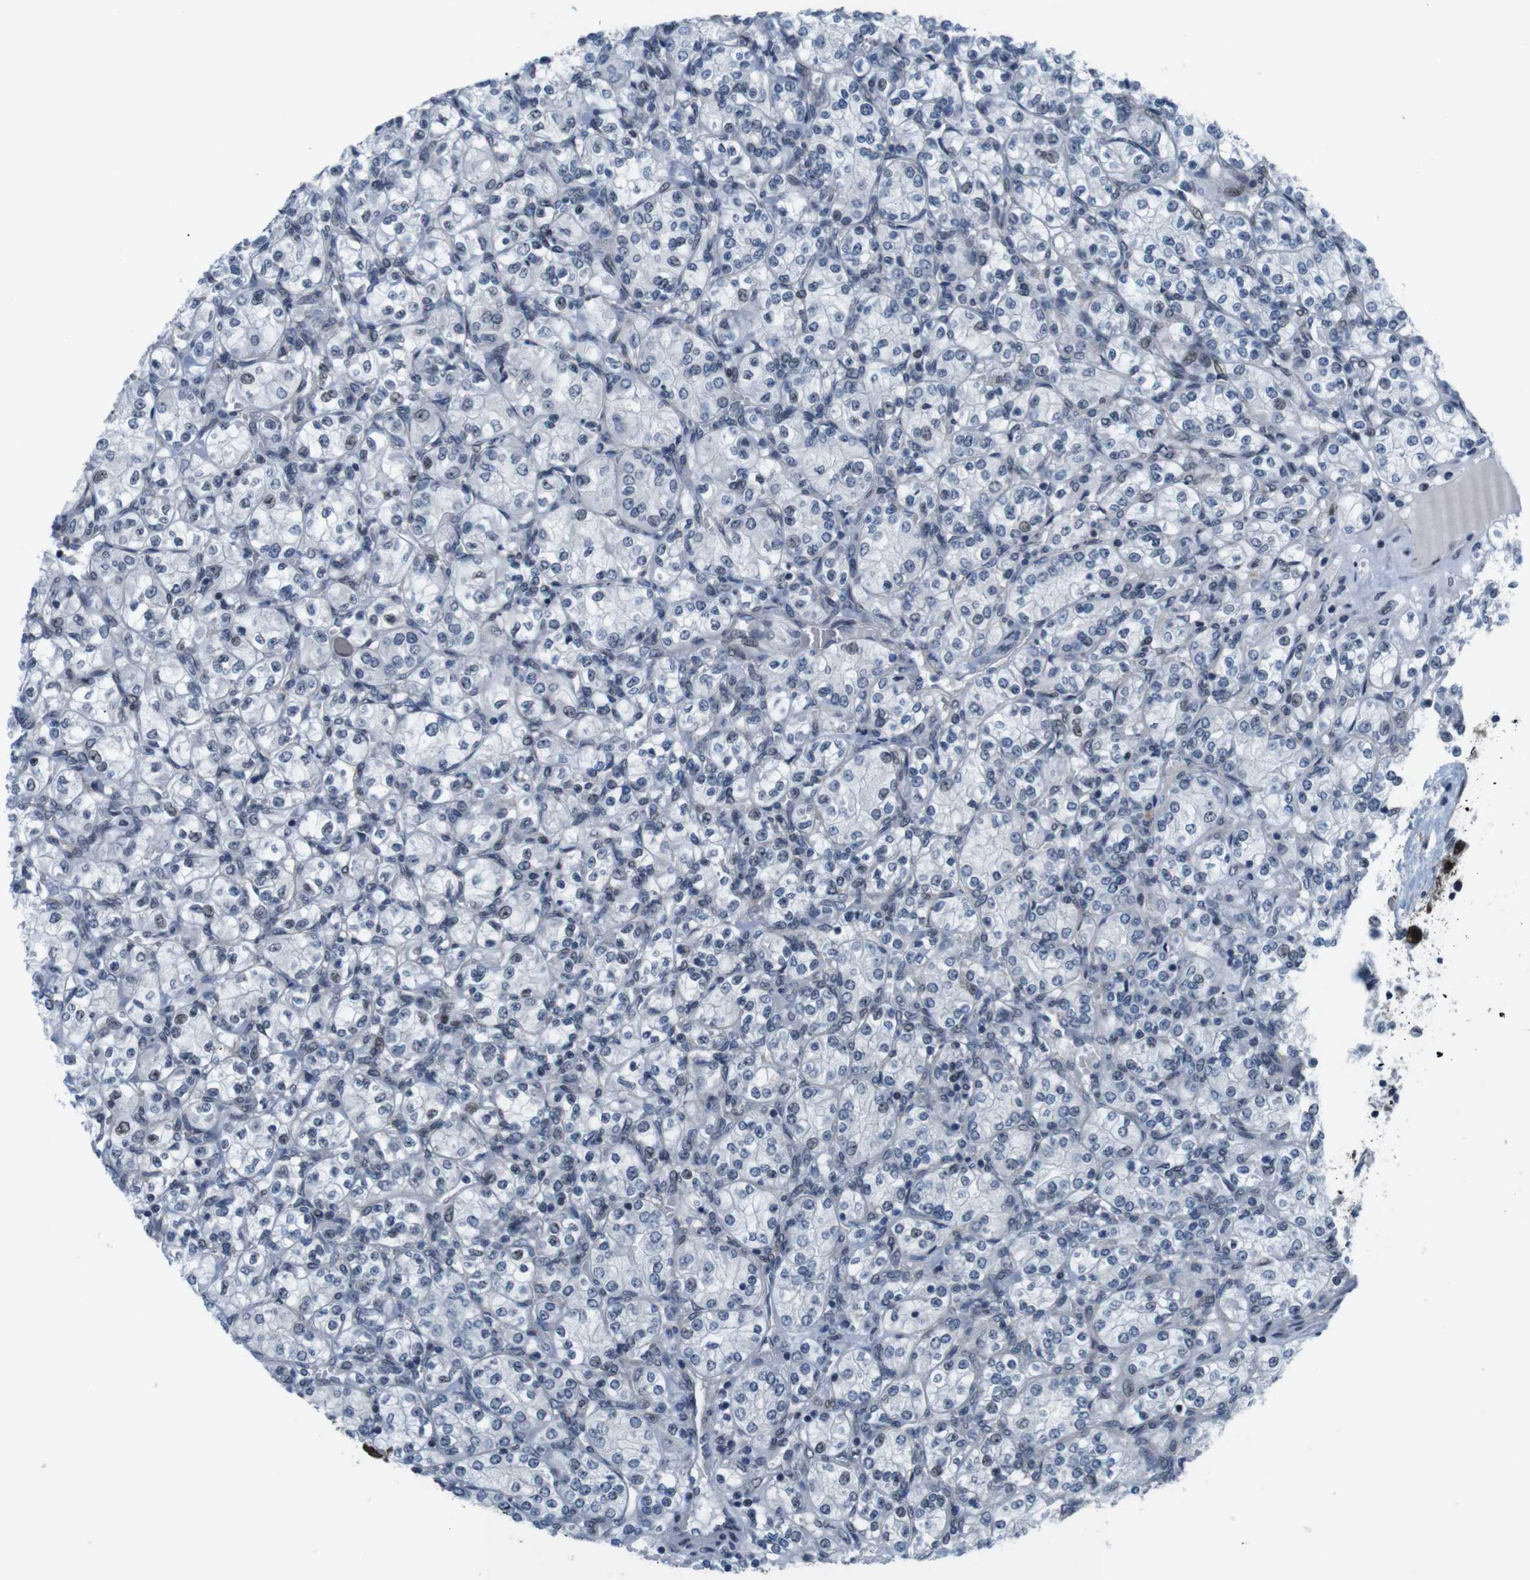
{"staining": {"intensity": "negative", "quantity": "none", "location": "none"}, "tissue": "renal cancer", "cell_type": "Tumor cells", "image_type": "cancer", "snomed": [{"axis": "morphology", "description": "Adenocarcinoma, NOS"}, {"axis": "topography", "description": "Kidney"}], "caption": "Immunohistochemistry (IHC) micrograph of neoplastic tissue: human renal cancer stained with DAB (3,3'-diaminobenzidine) exhibits no significant protein positivity in tumor cells.", "gene": "SMCO2", "patient": {"sex": "male", "age": 77}}